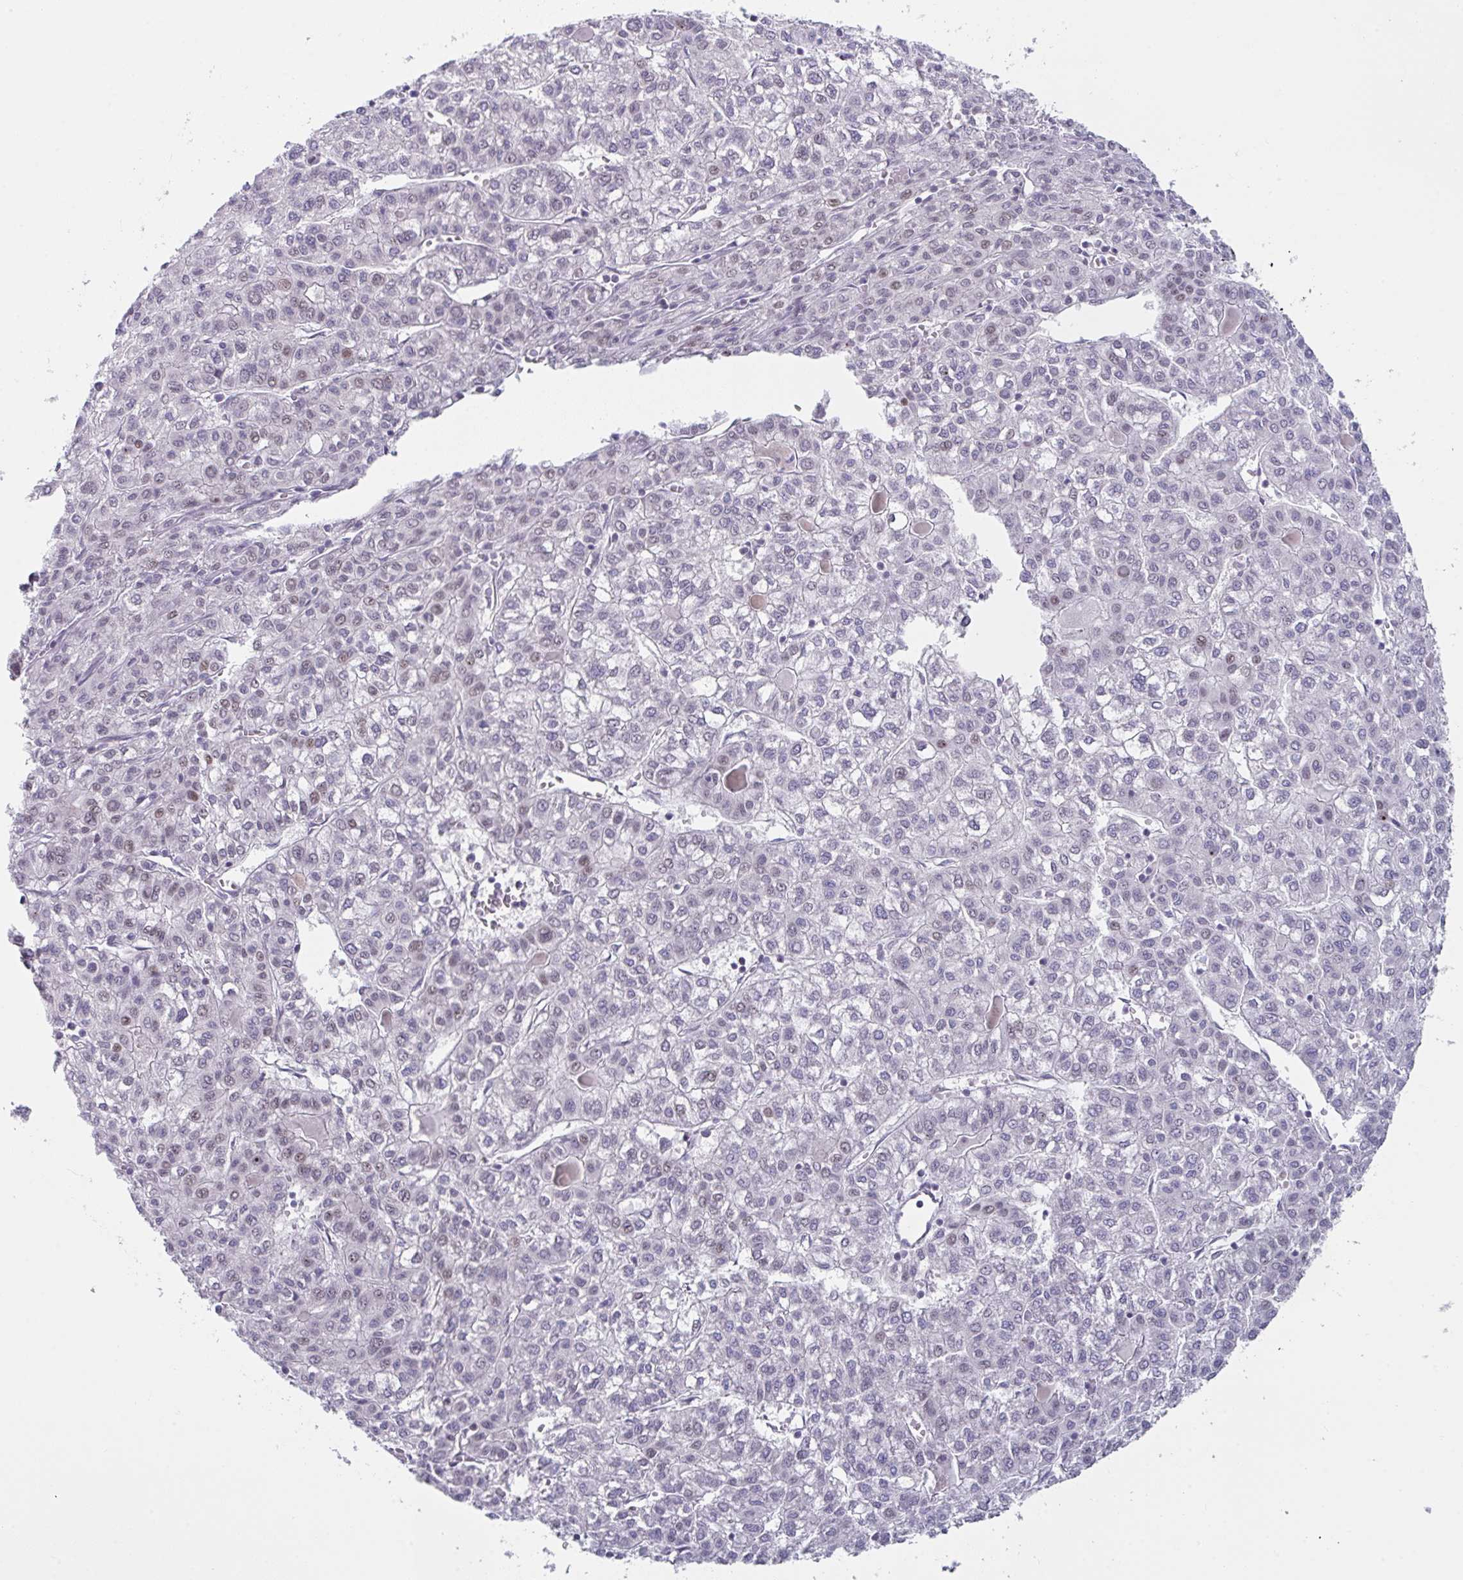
{"staining": {"intensity": "weak", "quantity": "<25%", "location": "nuclear"}, "tissue": "liver cancer", "cell_type": "Tumor cells", "image_type": "cancer", "snomed": [{"axis": "morphology", "description": "Carcinoma, Hepatocellular, NOS"}, {"axis": "topography", "description": "Liver"}], "caption": "A high-resolution micrograph shows immunohistochemistry (IHC) staining of hepatocellular carcinoma (liver), which demonstrates no significant expression in tumor cells.", "gene": "RBM18", "patient": {"sex": "female", "age": 43}}